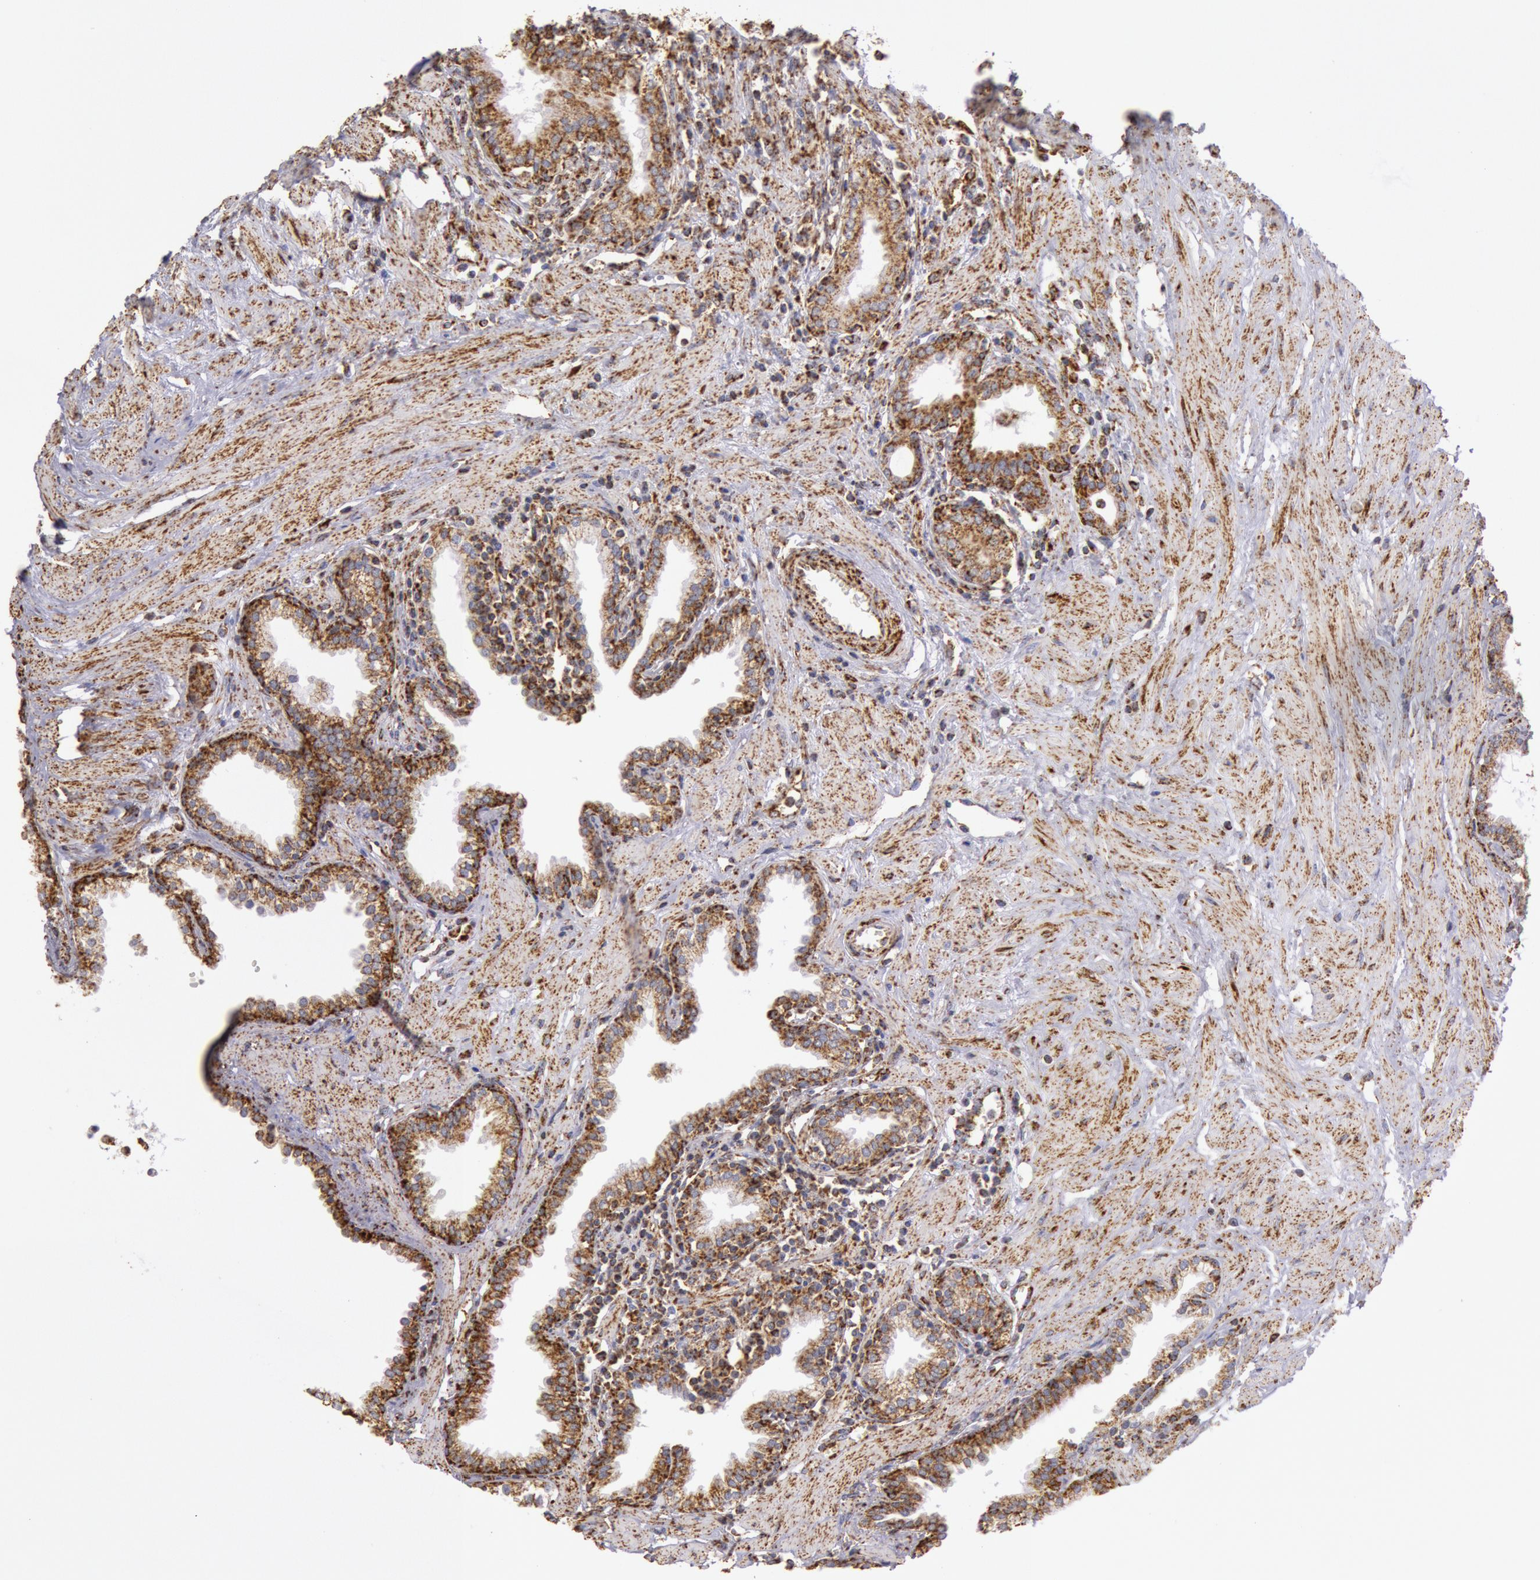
{"staining": {"intensity": "moderate", "quantity": ">75%", "location": "cytoplasmic/membranous"}, "tissue": "prostate", "cell_type": "Glandular cells", "image_type": "normal", "snomed": [{"axis": "morphology", "description": "Normal tissue, NOS"}, {"axis": "topography", "description": "Prostate"}], "caption": "The micrograph displays immunohistochemical staining of normal prostate. There is moderate cytoplasmic/membranous expression is seen in about >75% of glandular cells.", "gene": "CYC1", "patient": {"sex": "male", "age": 64}}